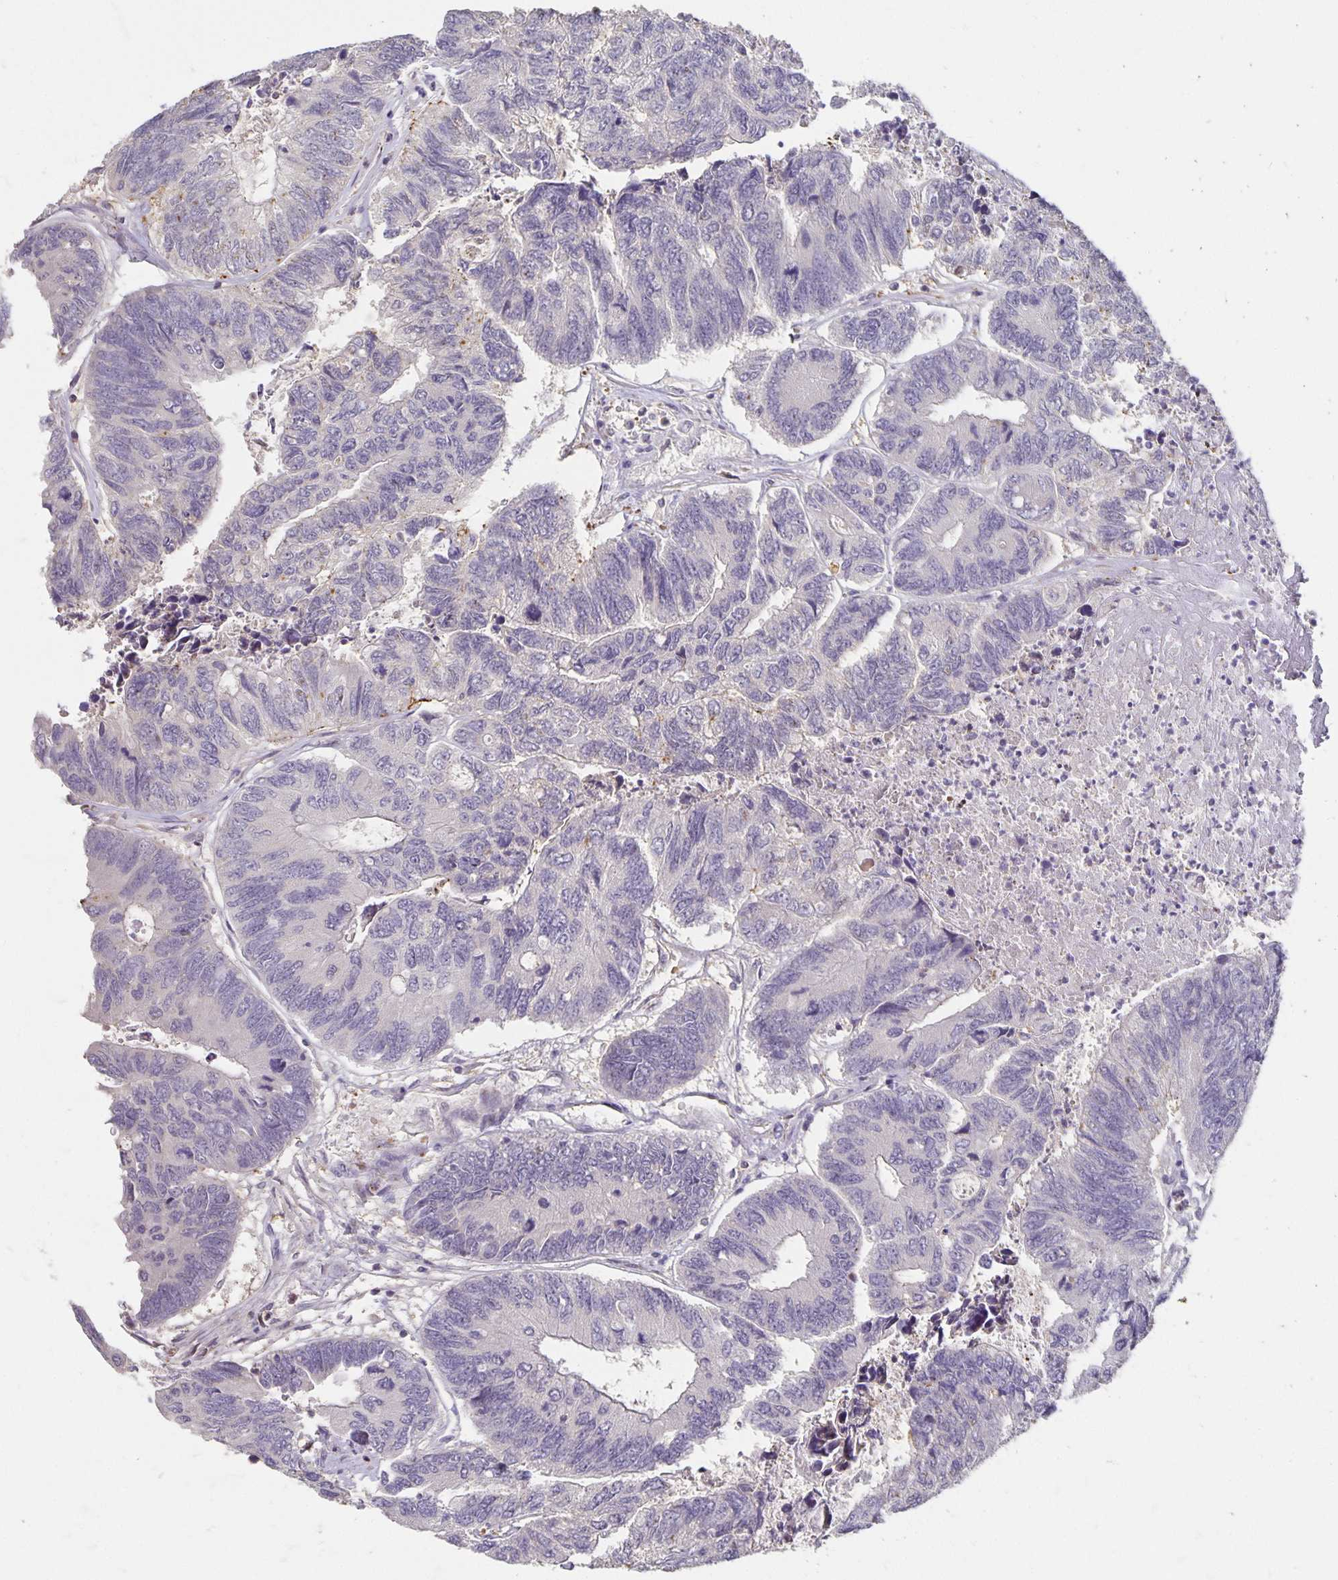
{"staining": {"intensity": "negative", "quantity": "none", "location": "none"}, "tissue": "colorectal cancer", "cell_type": "Tumor cells", "image_type": "cancer", "snomed": [{"axis": "morphology", "description": "Adenocarcinoma, NOS"}, {"axis": "topography", "description": "Colon"}], "caption": "High magnification brightfield microscopy of colorectal cancer stained with DAB (brown) and counterstained with hematoxylin (blue): tumor cells show no significant expression.", "gene": "CST6", "patient": {"sex": "female", "age": 67}}